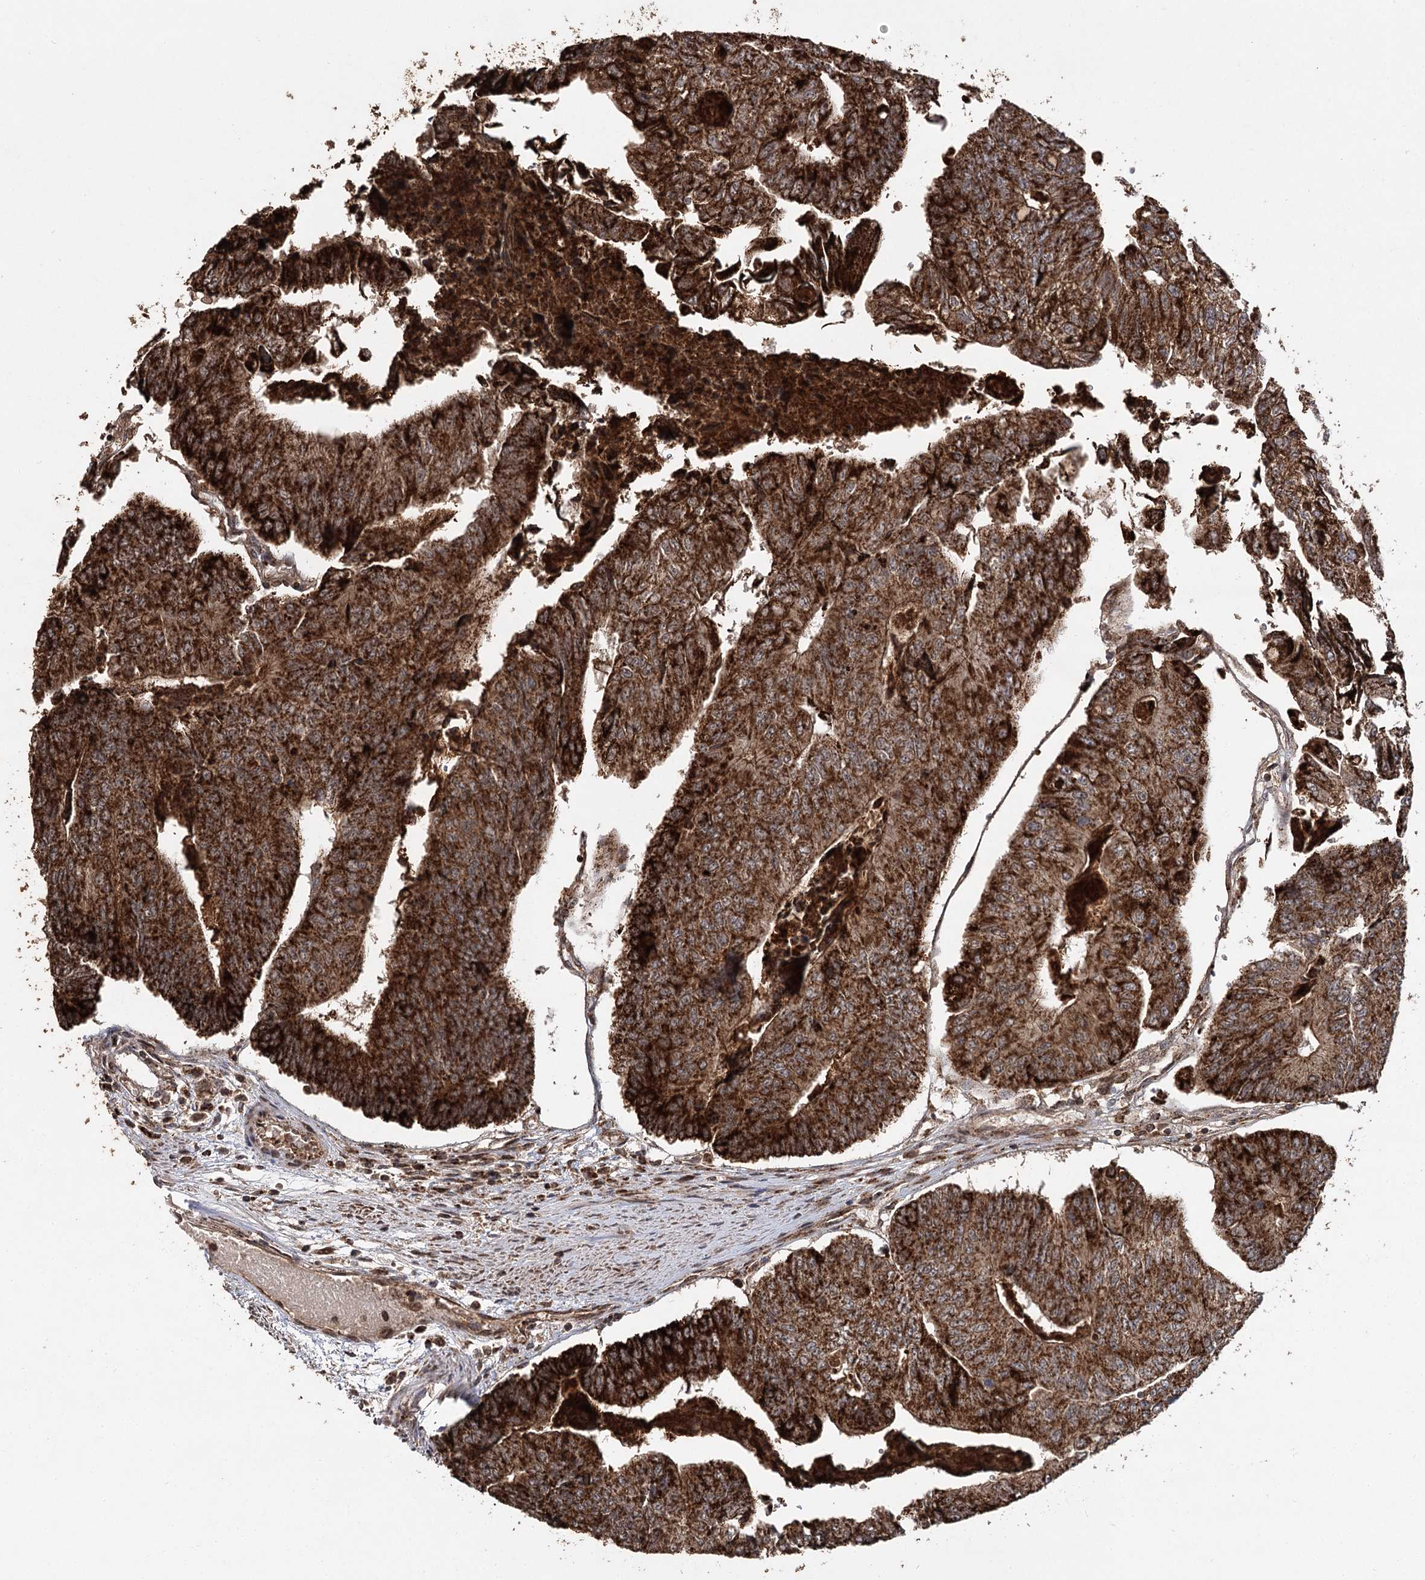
{"staining": {"intensity": "strong", "quantity": ">75%", "location": "cytoplasmic/membranous"}, "tissue": "colorectal cancer", "cell_type": "Tumor cells", "image_type": "cancer", "snomed": [{"axis": "morphology", "description": "Adenocarcinoma, NOS"}, {"axis": "topography", "description": "Colon"}], "caption": "A brown stain labels strong cytoplasmic/membranous expression of a protein in colorectal cancer (adenocarcinoma) tumor cells. Nuclei are stained in blue.", "gene": "ZNRF3", "patient": {"sex": "female", "age": 67}}